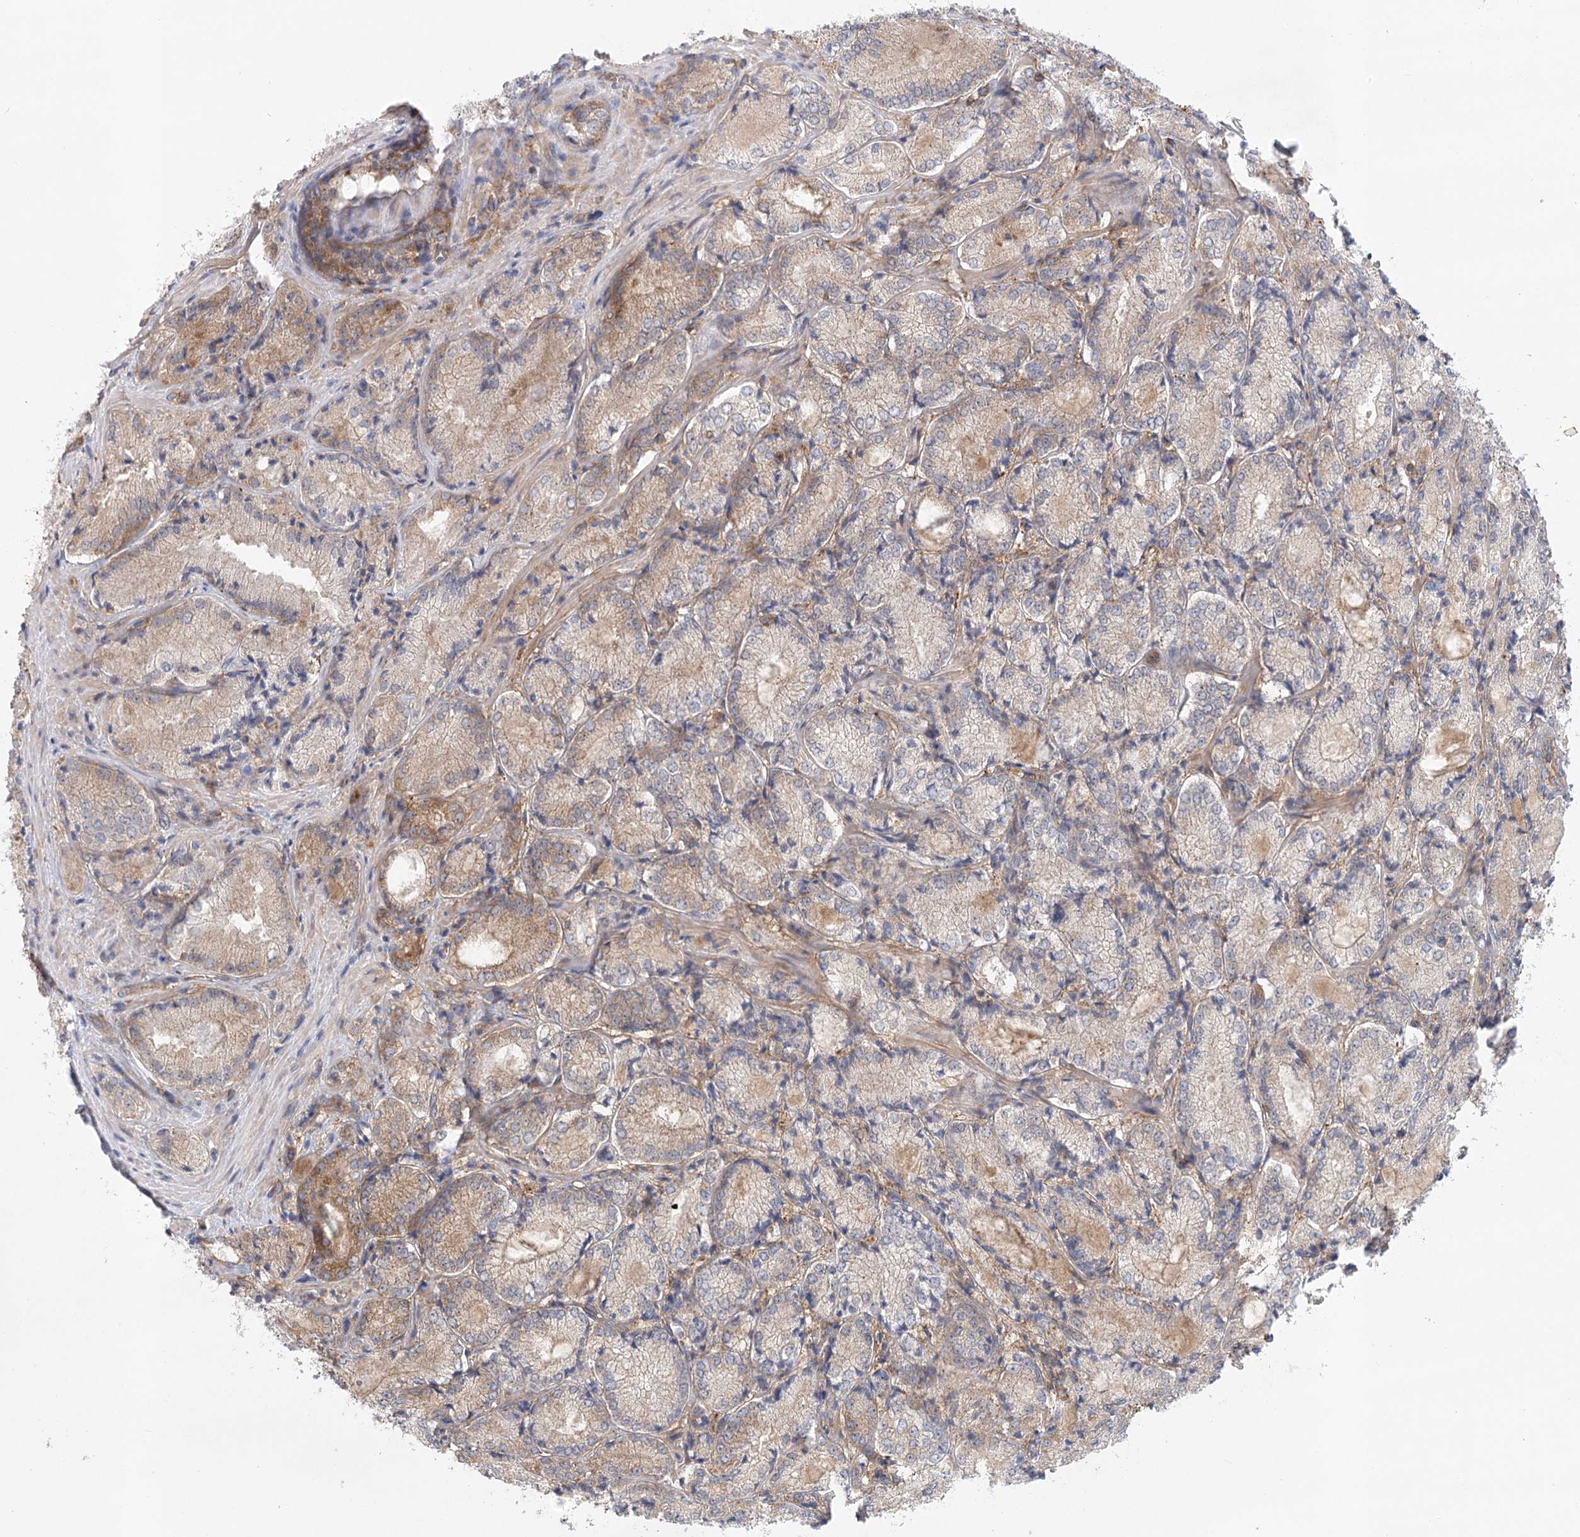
{"staining": {"intensity": "moderate", "quantity": "<25%", "location": "cytoplasmic/membranous"}, "tissue": "prostate cancer", "cell_type": "Tumor cells", "image_type": "cancer", "snomed": [{"axis": "morphology", "description": "Adenocarcinoma, Low grade"}, {"axis": "topography", "description": "Prostate"}], "caption": "Protein staining by immunohistochemistry (IHC) displays moderate cytoplasmic/membranous staining in approximately <25% of tumor cells in adenocarcinoma (low-grade) (prostate). (DAB (3,3'-diaminobenzidine) IHC, brown staining for protein, blue staining for nuclei).", "gene": "UMPS", "patient": {"sex": "male", "age": 74}}